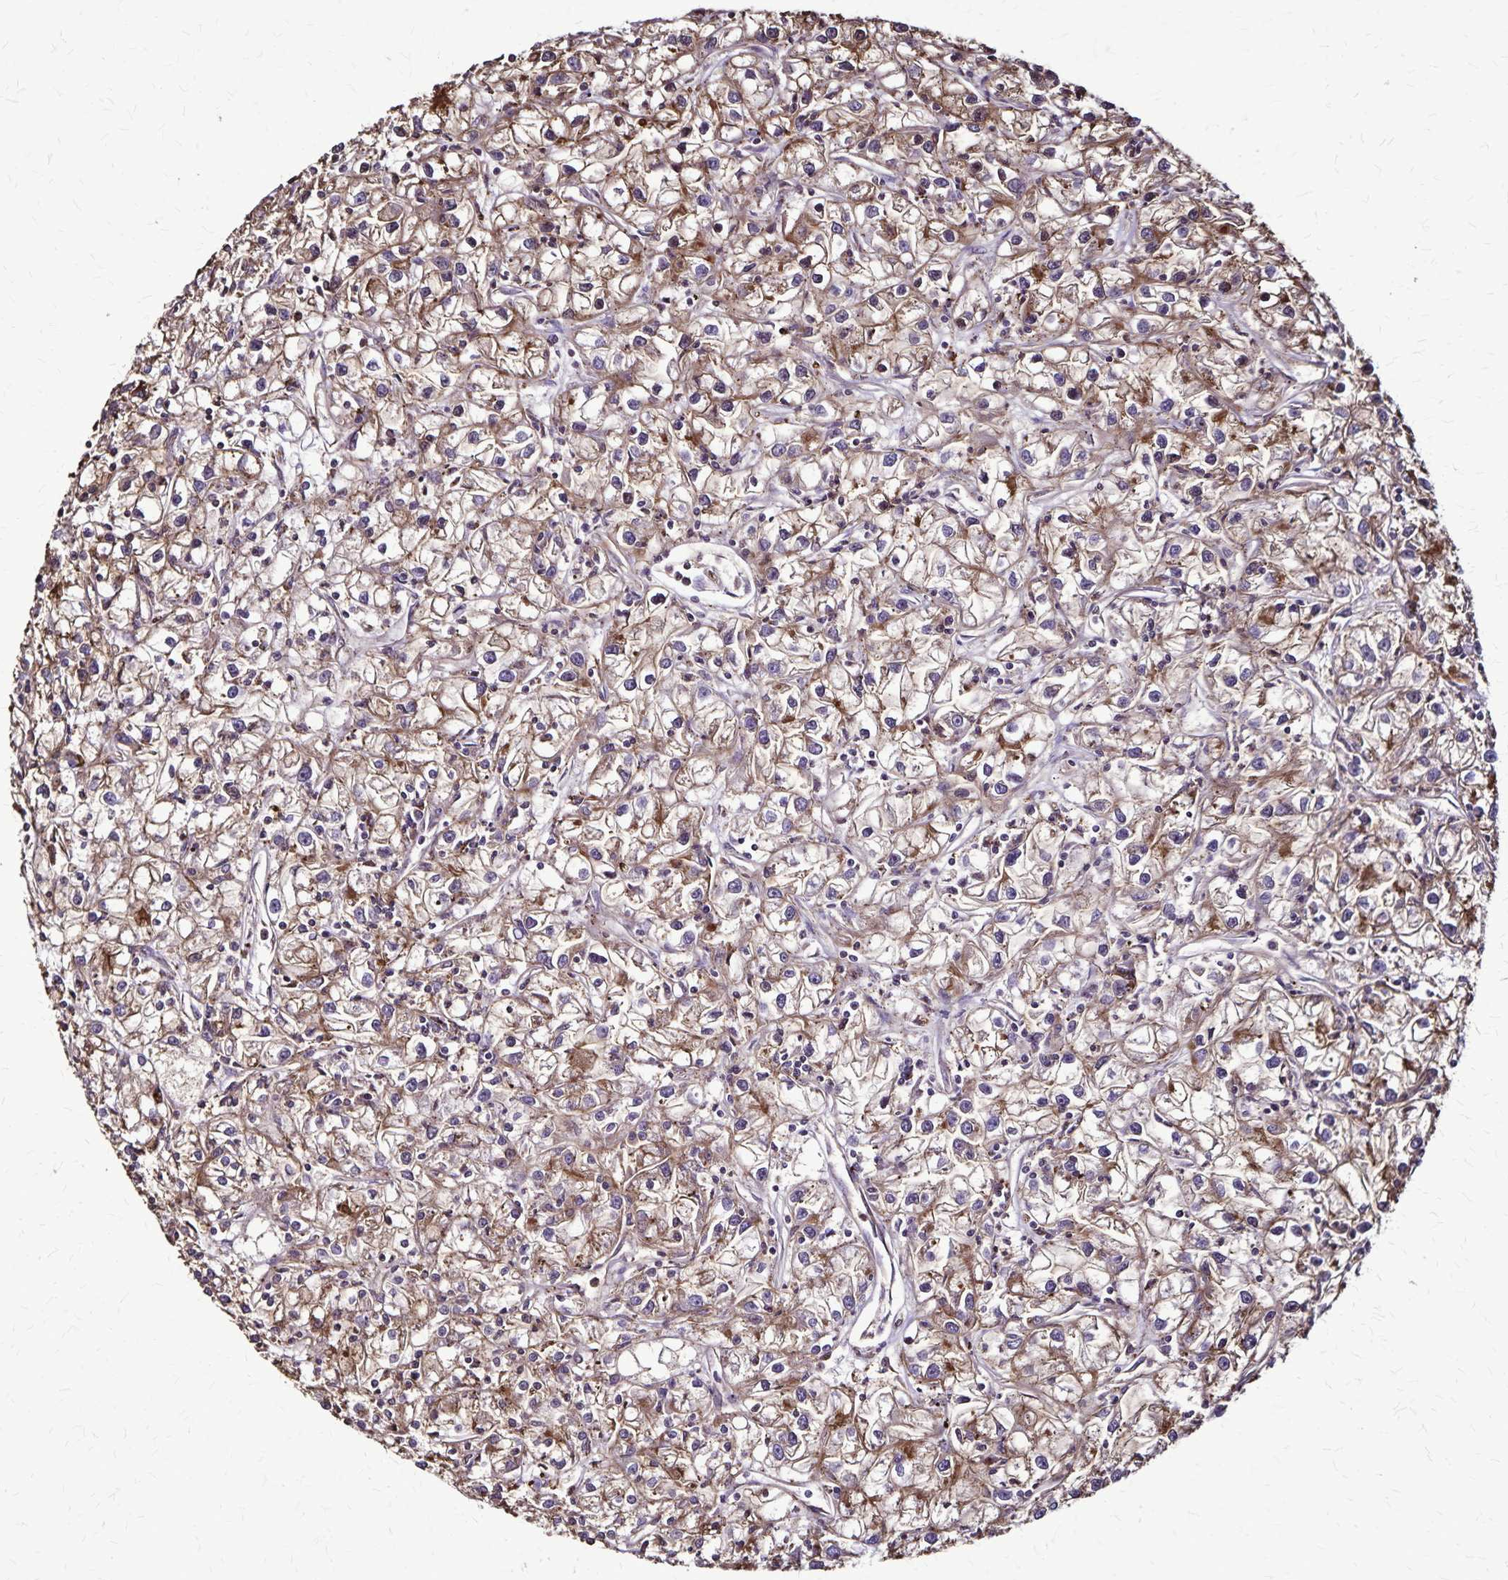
{"staining": {"intensity": "moderate", "quantity": "25%-75%", "location": "cytoplasmic/membranous"}, "tissue": "renal cancer", "cell_type": "Tumor cells", "image_type": "cancer", "snomed": [{"axis": "morphology", "description": "Adenocarcinoma, NOS"}, {"axis": "topography", "description": "Kidney"}], "caption": "Brown immunohistochemical staining in renal cancer displays moderate cytoplasmic/membranous staining in about 25%-75% of tumor cells.", "gene": "CHMP1B", "patient": {"sex": "female", "age": 59}}